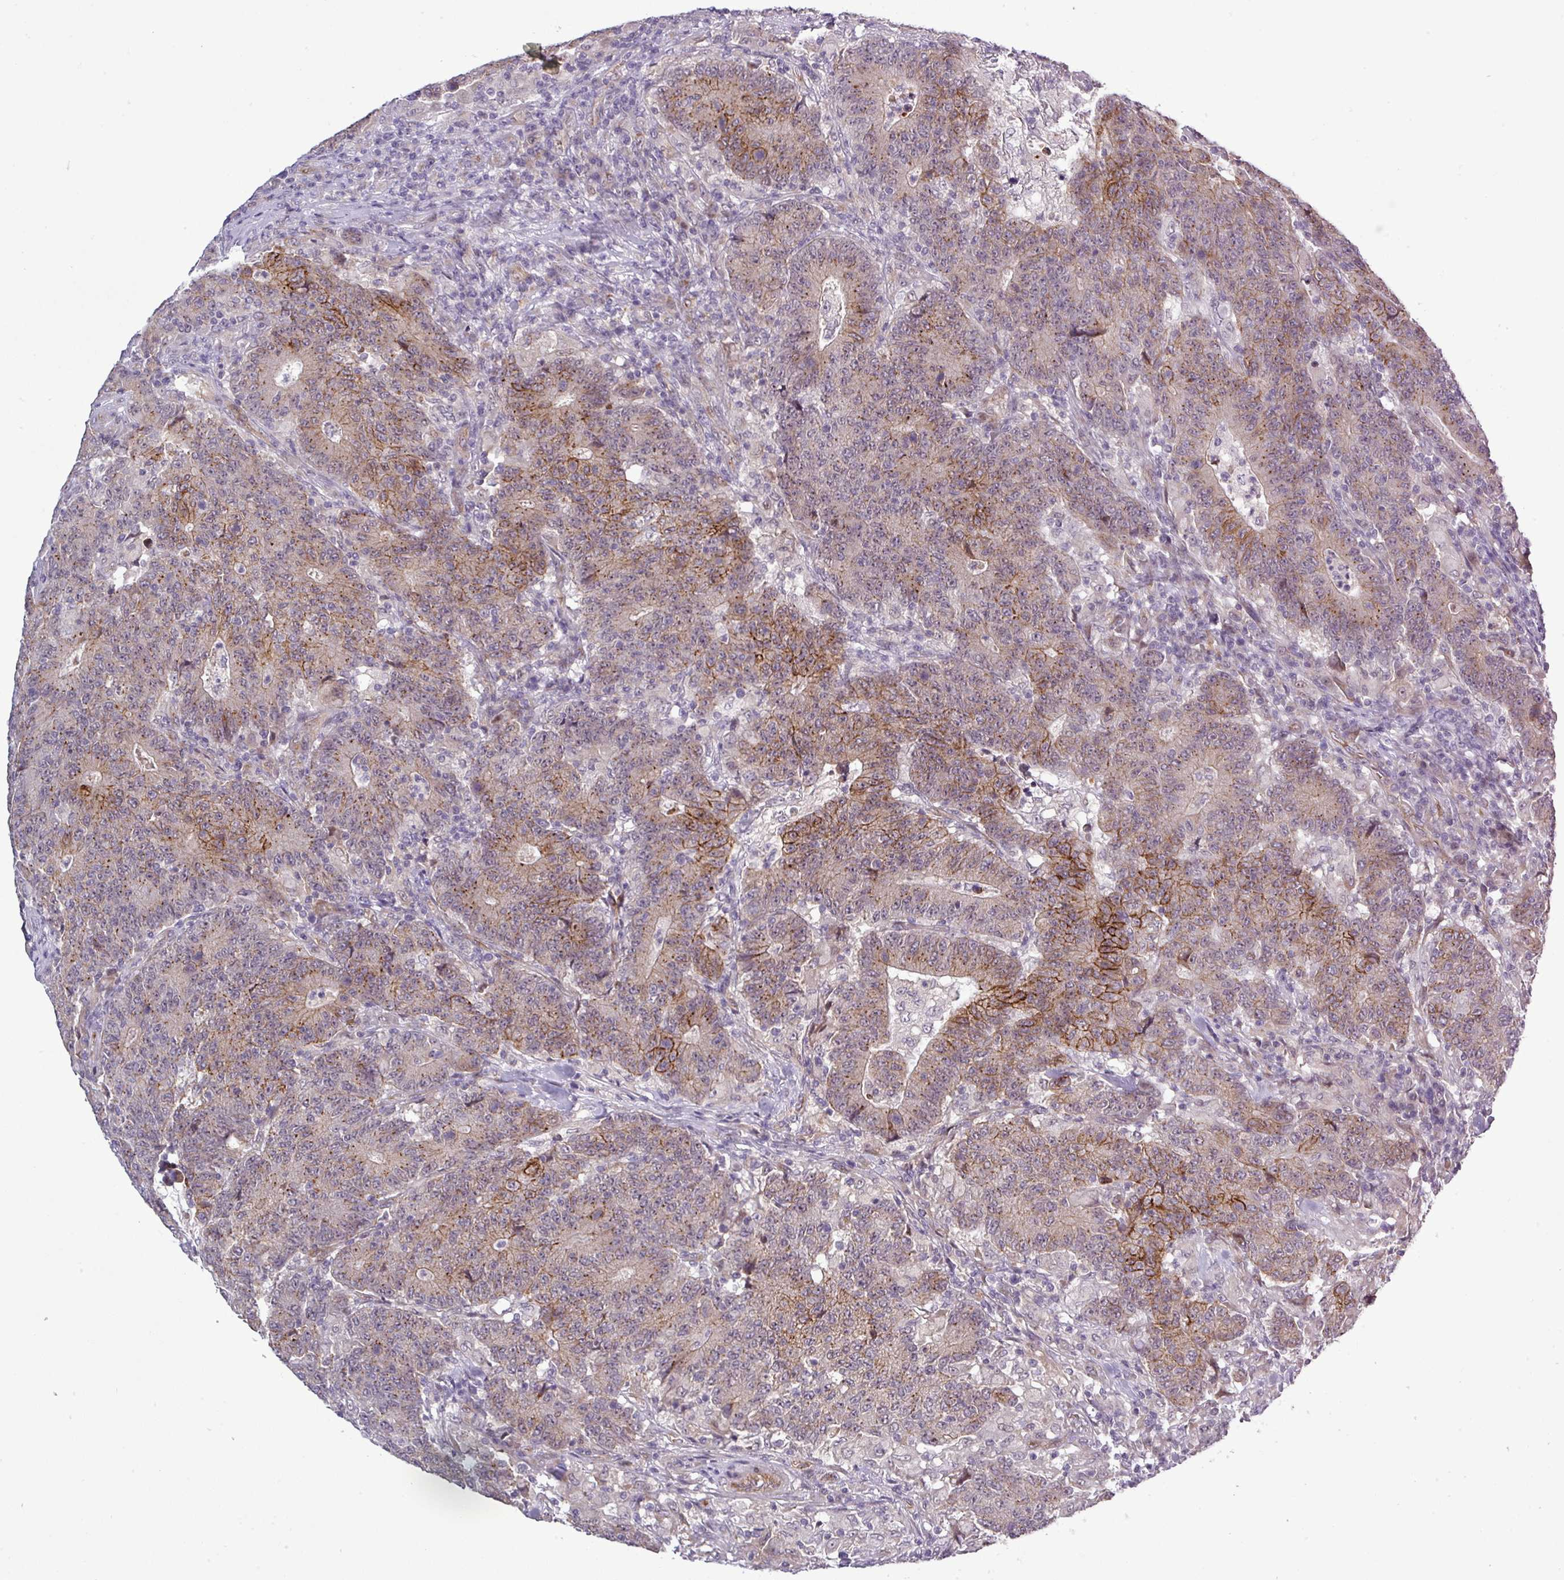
{"staining": {"intensity": "strong", "quantity": "<25%", "location": "cytoplasmic/membranous"}, "tissue": "colorectal cancer", "cell_type": "Tumor cells", "image_type": "cancer", "snomed": [{"axis": "morphology", "description": "Adenocarcinoma, NOS"}, {"axis": "topography", "description": "Colon"}], "caption": "There is medium levels of strong cytoplasmic/membranous positivity in tumor cells of colorectal cancer, as demonstrated by immunohistochemical staining (brown color).", "gene": "PCDH1", "patient": {"sex": "female", "age": 75}}